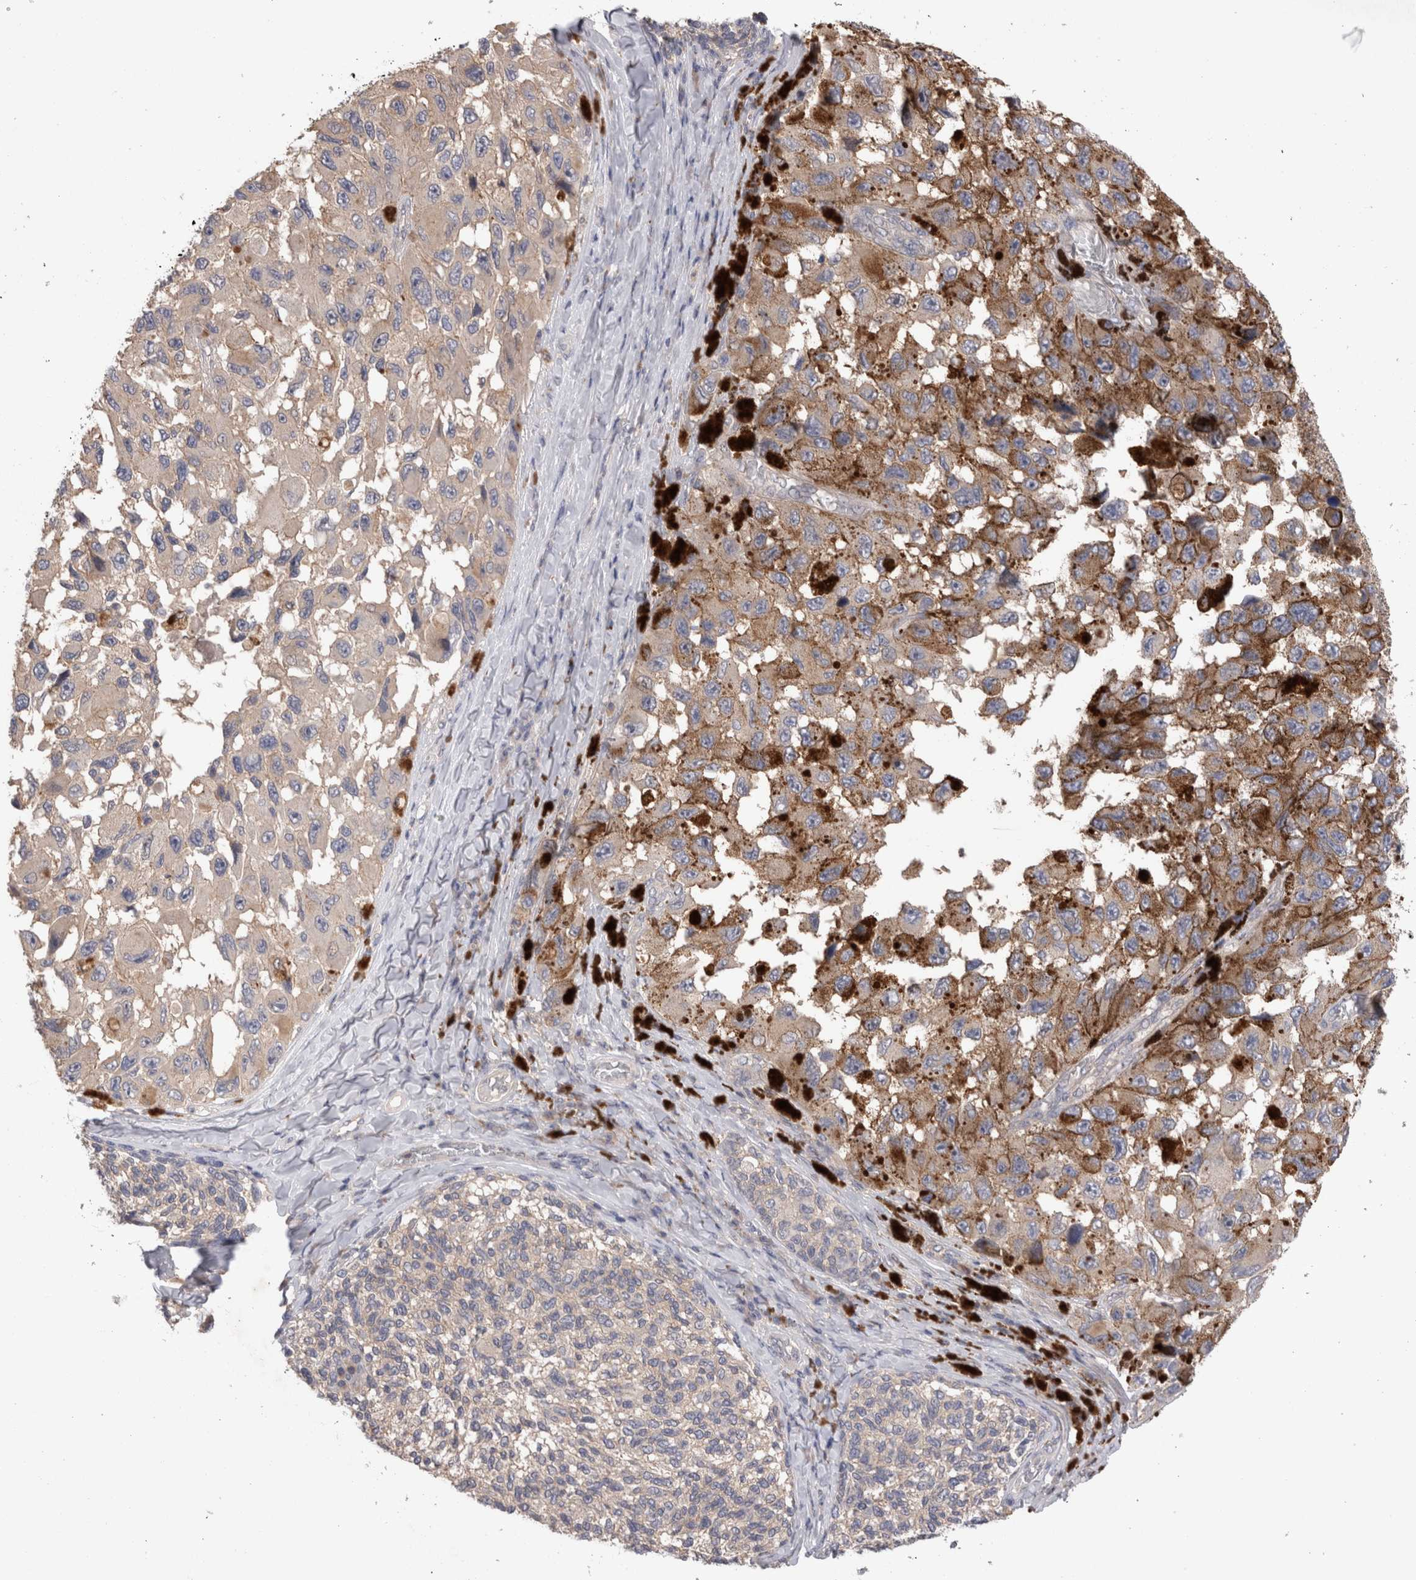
{"staining": {"intensity": "weak", "quantity": "<25%", "location": "cytoplasmic/membranous"}, "tissue": "melanoma", "cell_type": "Tumor cells", "image_type": "cancer", "snomed": [{"axis": "morphology", "description": "Malignant melanoma, NOS"}, {"axis": "topography", "description": "Skin"}], "caption": "An immunohistochemistry (IHC) histopathology image of melanoma is shown. There is no staining in tumor cells of melanoma. The staining is performed using DAB (3,3'-diaminobenzidine) brown chromogen with nuclei counter-stained in using hematoxylin.", "gene": "OTOR", "patient": {"sex": "female", "age": 73}}